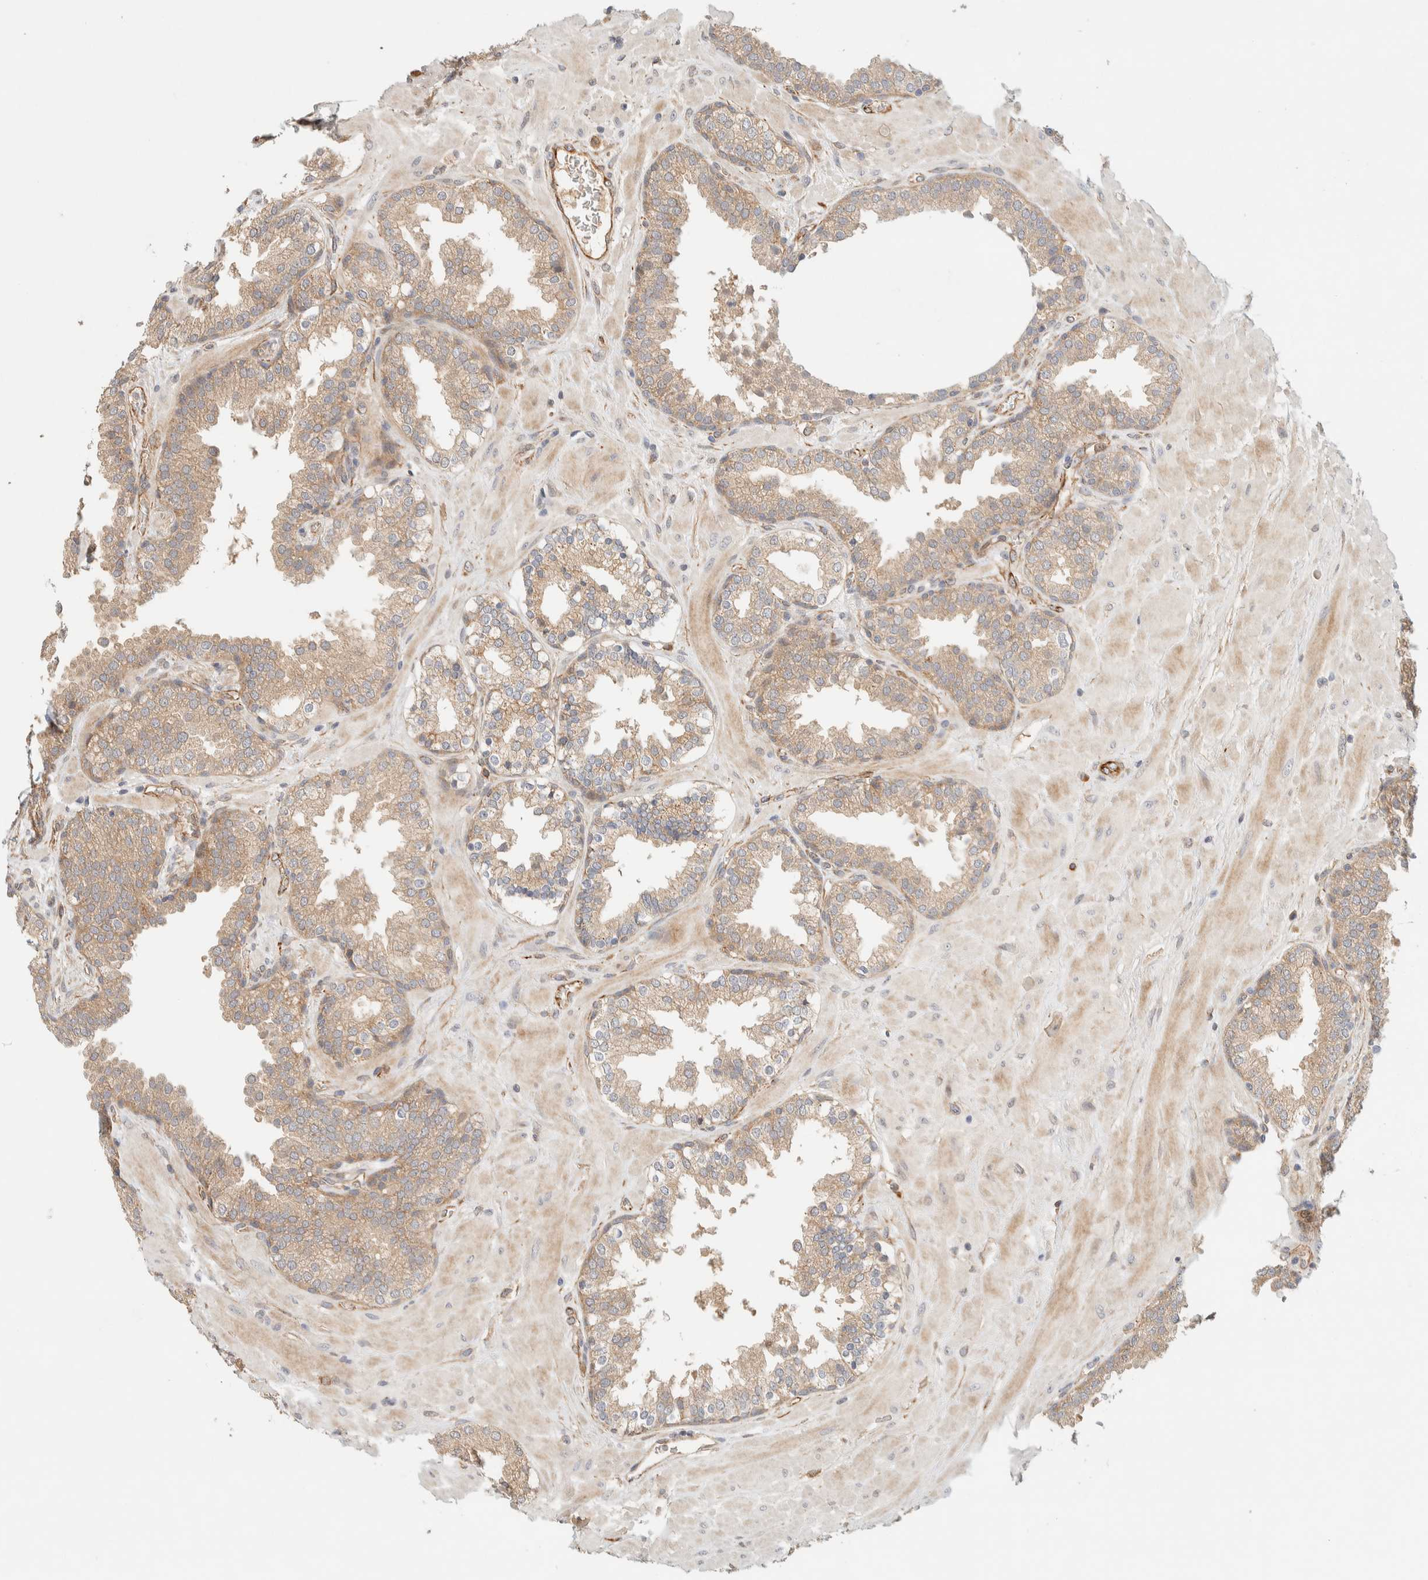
{"staining": {"intensity": "weak", "quantity": ">75%", "location": "cytoplasmic/membranous"}, "tissue": "prostate", "cell_type": "Glandular cells", "image_type": "normal", "snomed": [{"axis": "morphology", "description": "Normal tissue, NOS"}, {"axis": "topography", "description": "Prostate"}], "caption": "Immunohistochemistry (IHC) (DAB) staining of unremarkable prostate exhibits weak cytoplasmic/membranous protein positivity in about >75% of glandular cells.", "gene": "FAT1", "patient": {"sex": "male", "age": 51}}